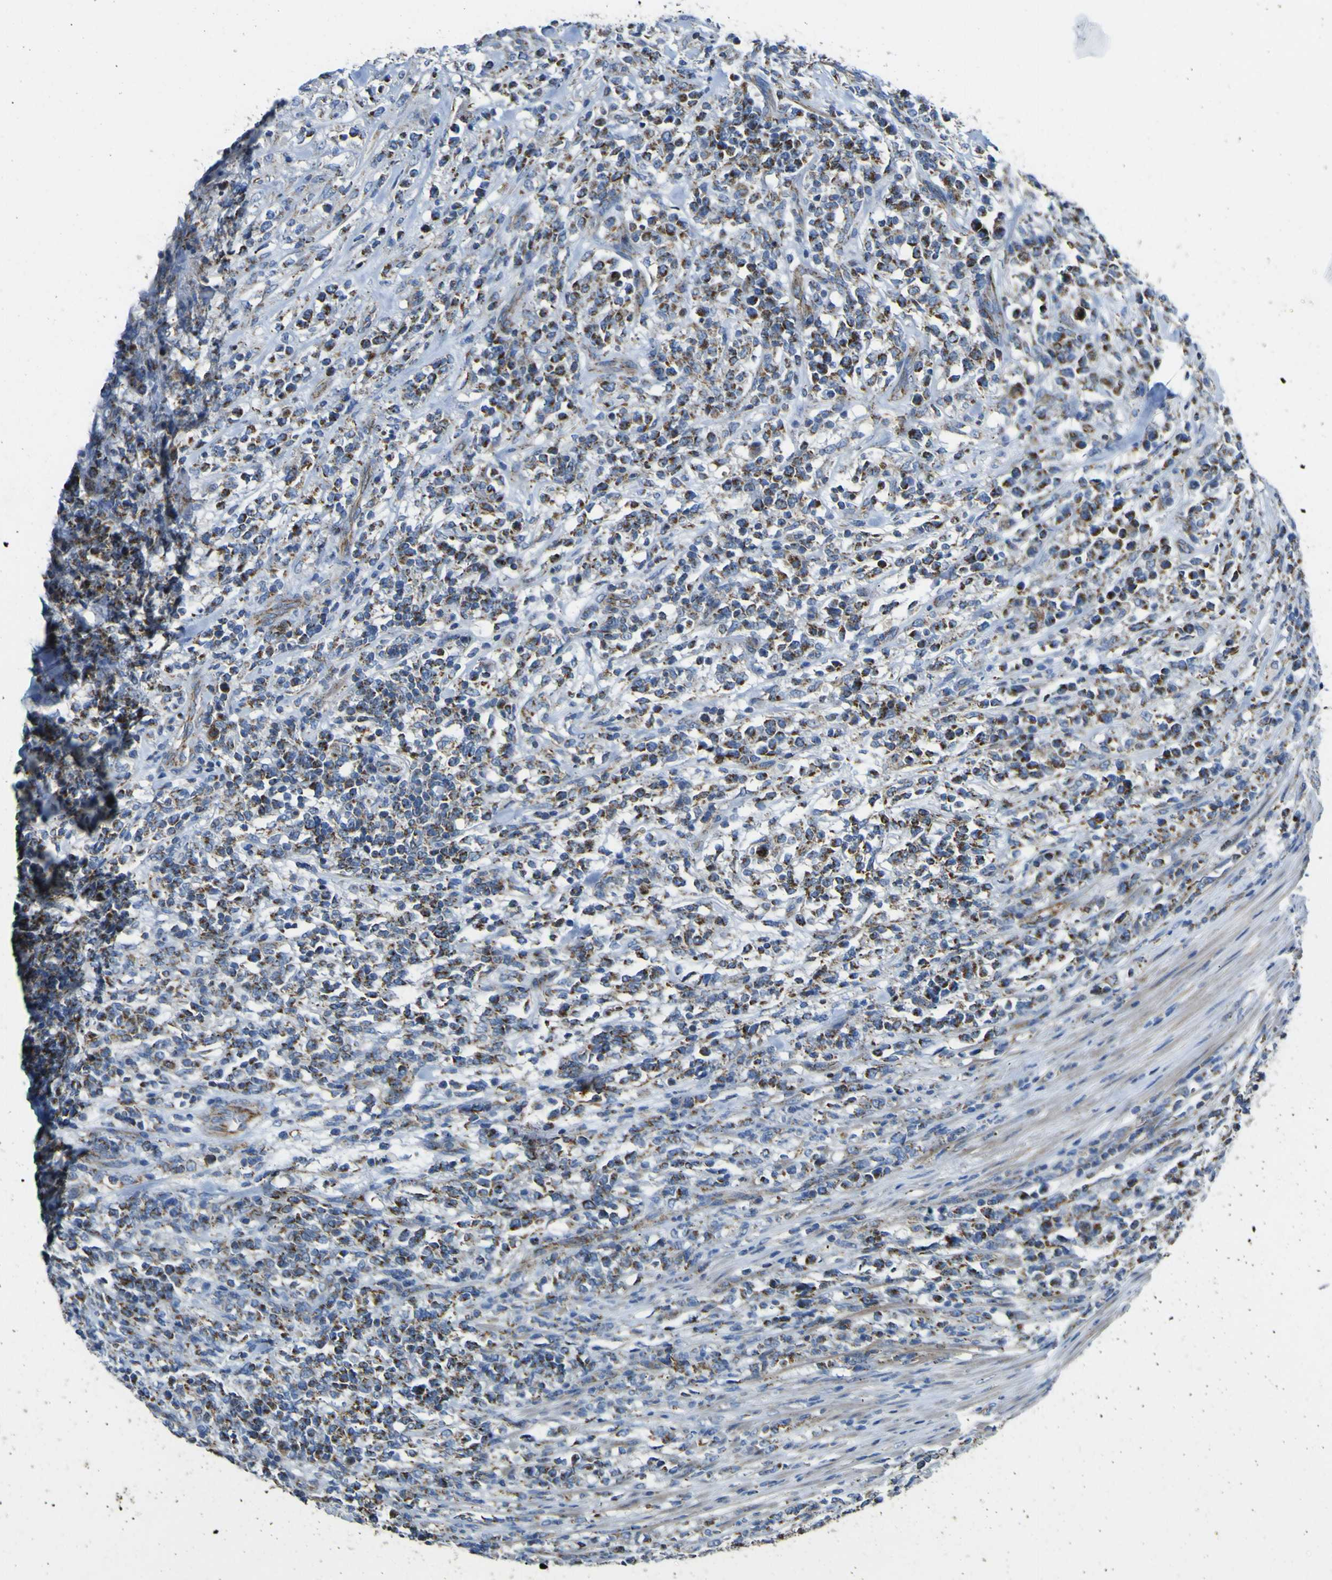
{"staining": {"intensity": "moderate", "quantity": ">75%", "location": "cytoplasmic/membranous"}, "tissue": "lymphoma", "cell_type": "Tumor cells", "image_type": "cancer", "snomed": [{"axis": "morphology", "description": "Malignant lymphoma, non-Hodgkin's type, High grade"}, {"axis": "topography", "description": "Soft tissue"}], "caption": "There is medium levels of moderate cytoplasmic/membranous expression in tumor cells of malignant lymphoma, non-Hodgkin's type (high-grade), as demonstrated by immunohistochemical staining (brown color).", "gene": "ALDH18A1", "patient": {"sex": "male", "age": 18}}